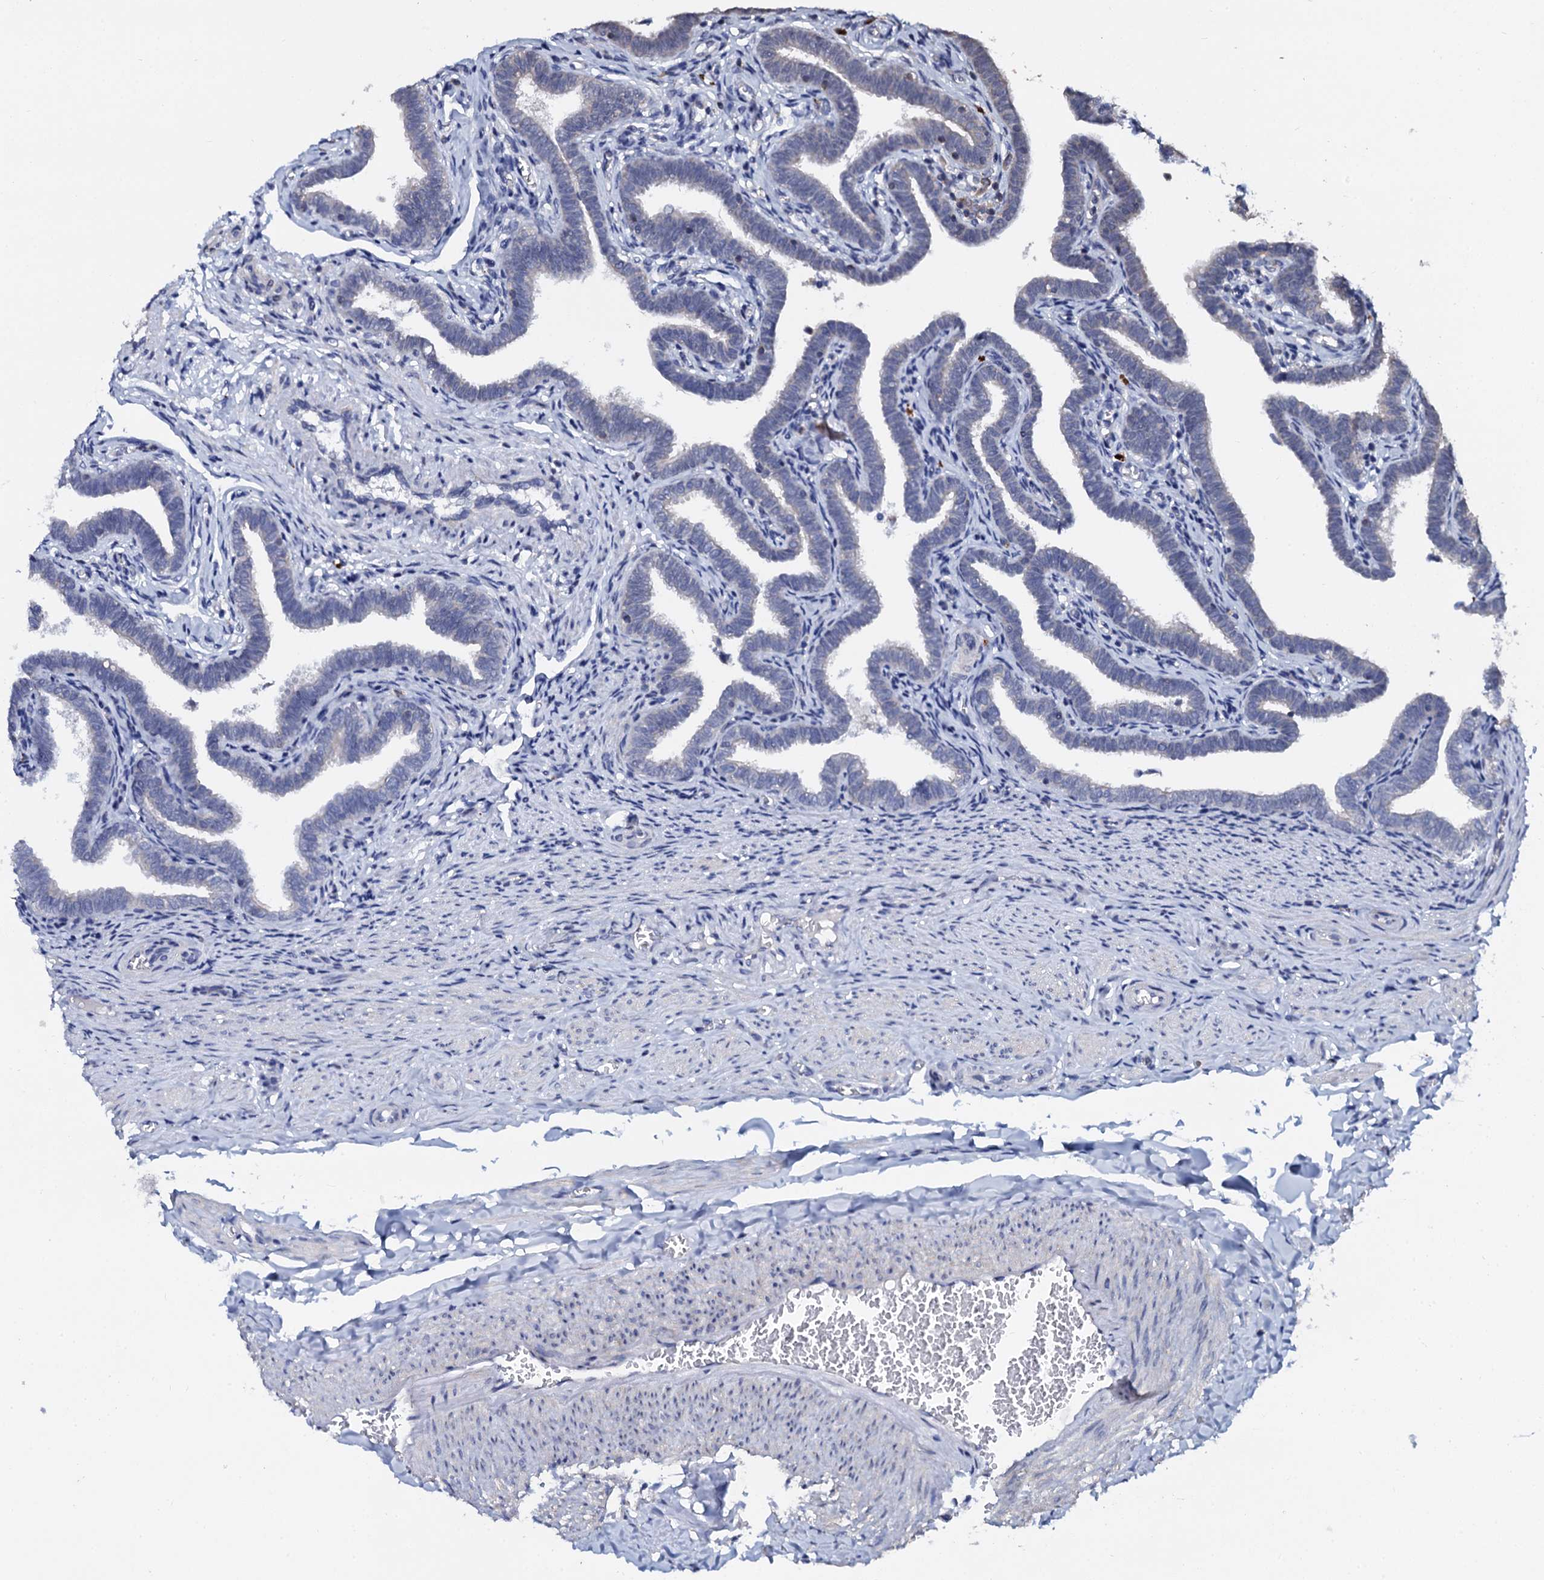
{"staining": {"intensity": "weak", "quantity": "<25%", "location": "cytoplasmic/membranous"}, "tissue": "fallopian tube", "cell_type": "Glandular cells", "image_type": "normal", "snomed": [{"axis": "morphology", "description": "Normal tissue, NOS"}, {"axis": "topography", "description": "Fallopian tube"}], "caption": "Protein analysis of benign fallopian tube demonstrates no significant expression in glandular cells.", "gene": "SLC37A4", "patient": {"sex": "female", "age": 36}}